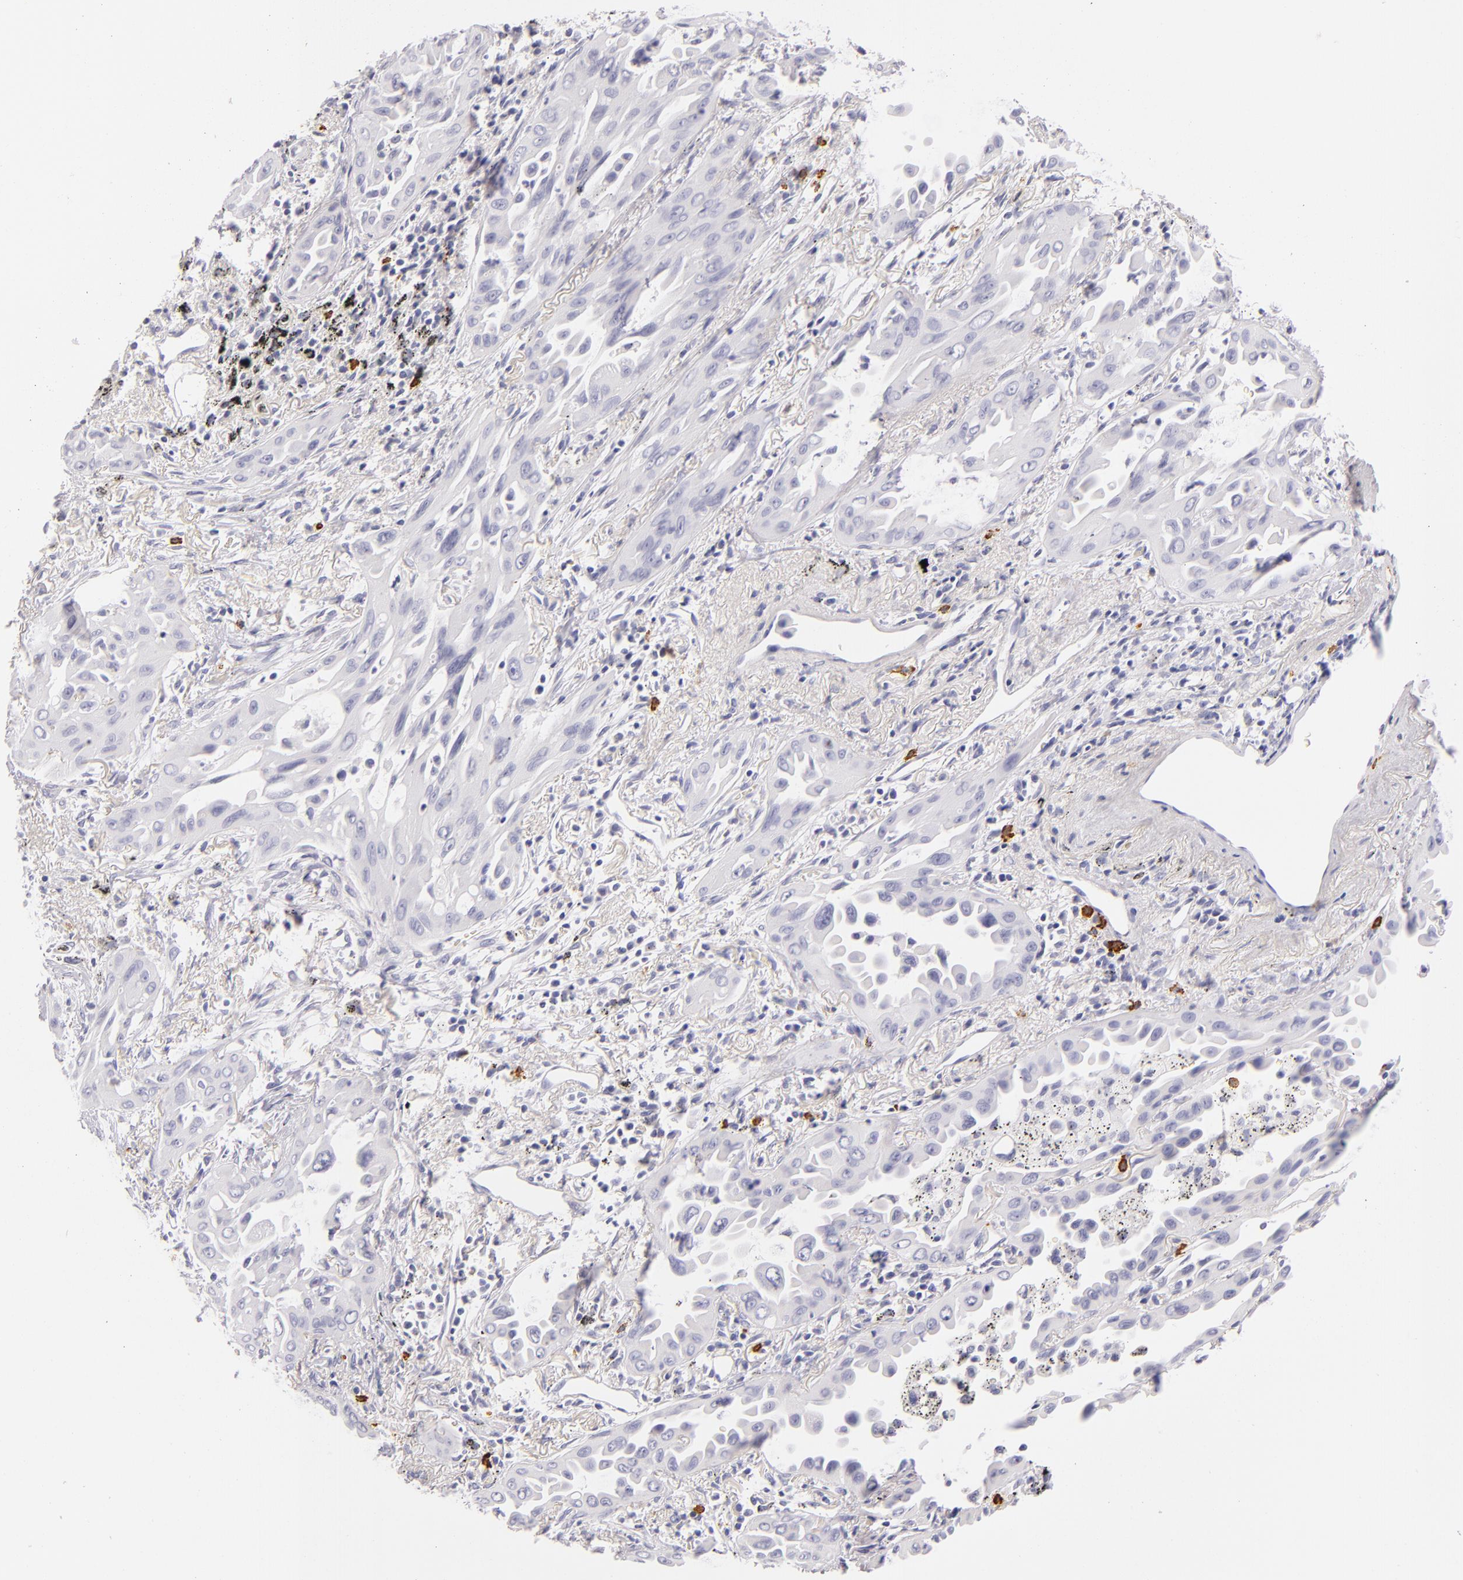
{"staining": {"intensity": "negative", "quantity": "none", "location": "none"}, "tissue": "lung cancer", "cell_type": "Tumor cells", "image_type": "cancer", "snomed": [{"axis": "morphology", "description": "Adenocarcinoma, NOS"}, {"axis": "topography", "description": "Lung"}], "caption": "High magnification brightfield microscopy of lung cancer (adenocarcinoma) stained with DAB (brown) and counterstained with hematoxylin (blue): tumor cells show no significant positivity.", "gene": "TPSD1", "patient": {"sex": "male", "age": 68}}